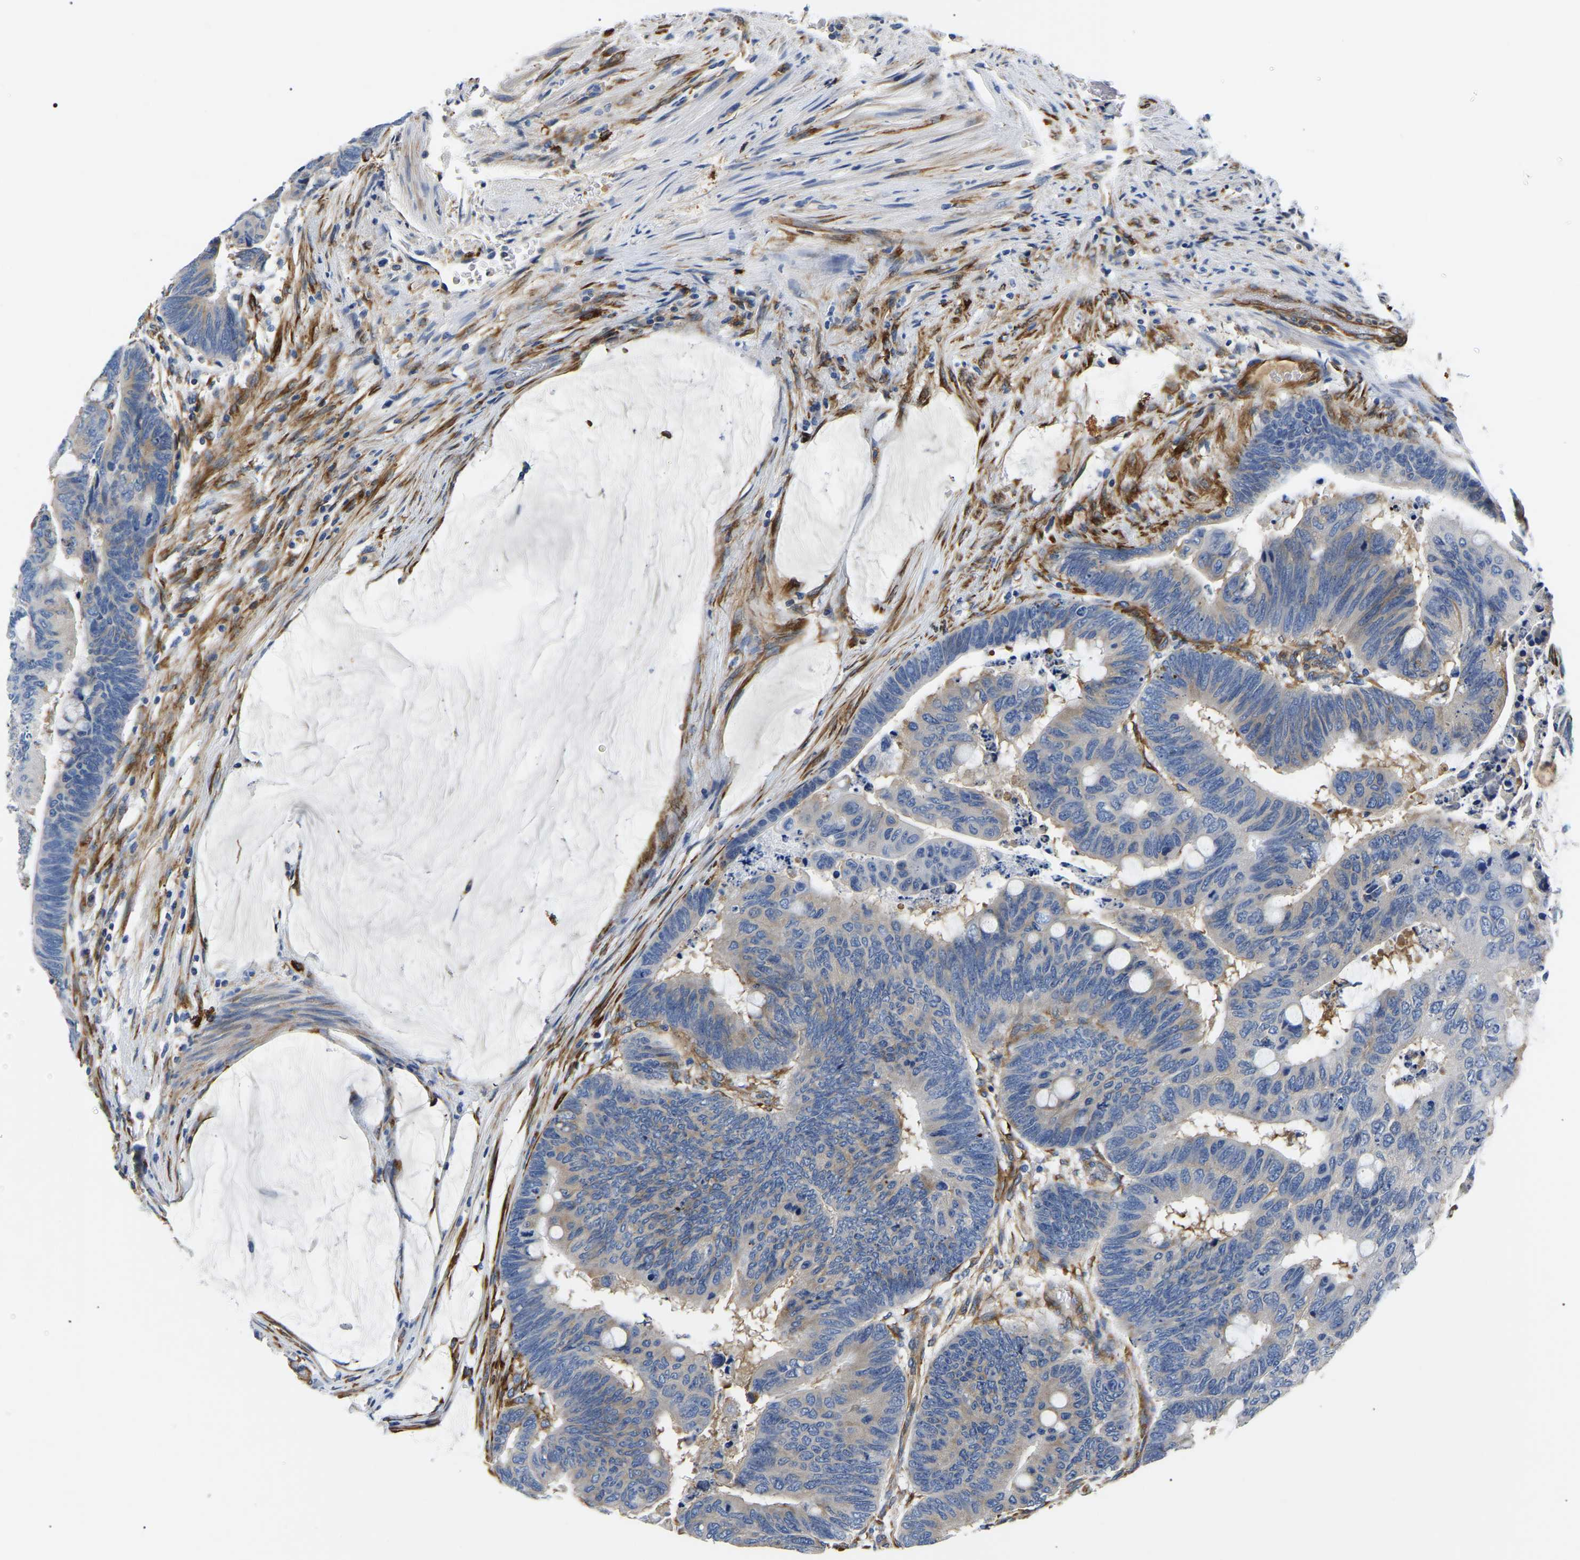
{"staining": {"intensity": "moderate", "quantity": "25%-75%", "location": "cytoplasmic/membranous"}, "tissue": "colorectal cancer", "cell_type": "Tumor cells", "image_type": "cancer", "snomed": [{"axis": "morphology", "description": "Normal tissue, NOS"}, {"axis": "morphology", "description": "Adenocarcinoma, NOS"}, {"axis": "topography", "description": "Rectum"}], "caption": "Tumor cells show medium levels of moderate cytoplasmic/membranous staining in about 25%-75% of cells in human adenocarcinoma (colorectal).", "gene": "DUSP8", "patient": {"sex": "male", "age": 92}}